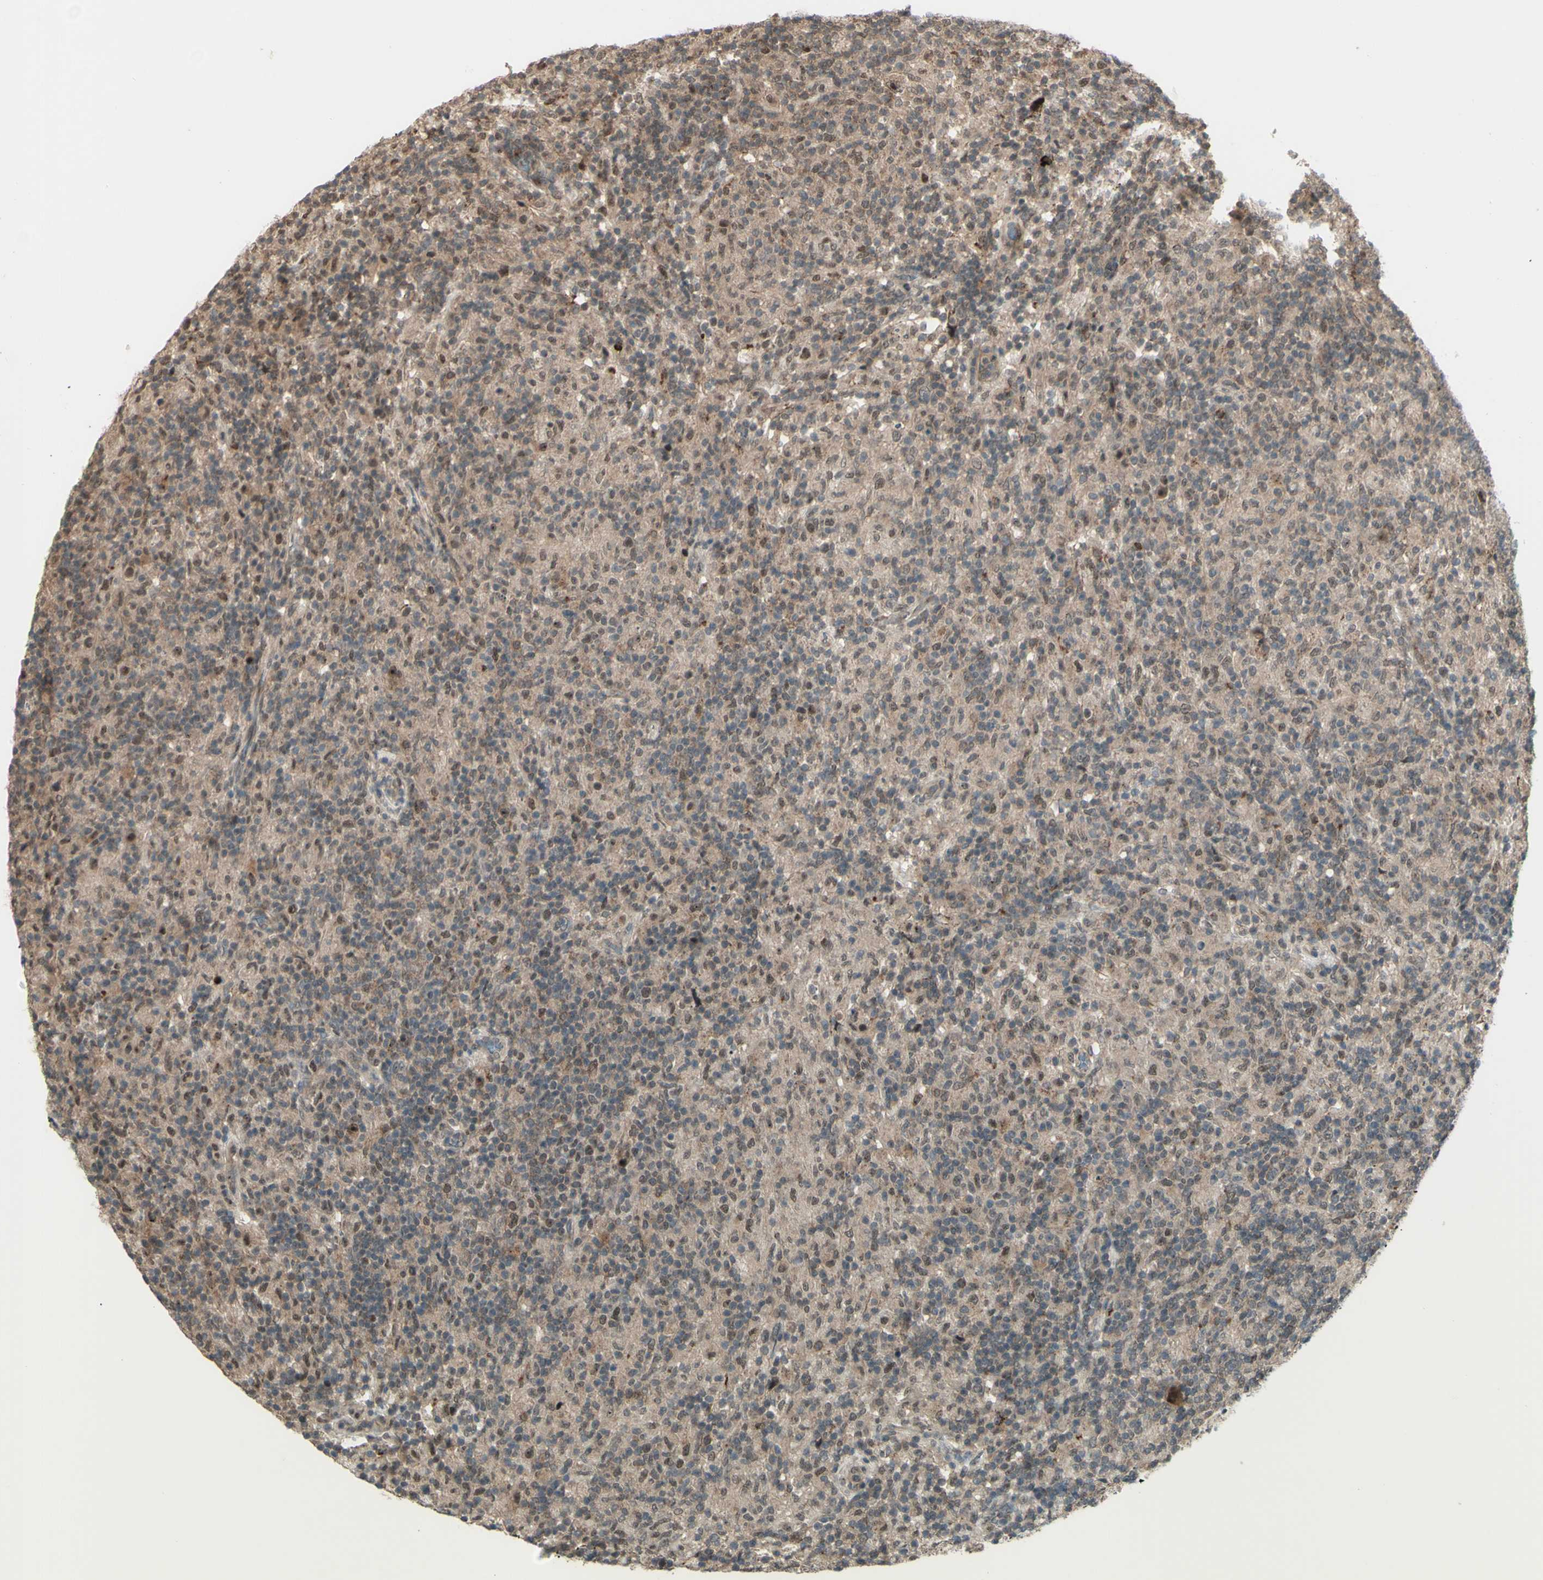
{"staining": {"intensity": "strong", "quantity": ">75%", "location": "nuclear"}, "tissue": "lymphoma", "cell_type": "Tumor cells", "image_type": "cancer", "snomed": [{"axis": "morphology", "description": "Hodgkin's disease, NOS"}, {"axis": "topography", "description": "Lymph node"}], "caption": "Lymphoma stained for a protein demonstrates strong nuclear positivity in tumor cells.", "gene": "MLF2", "patient": {"sex": "male", "age": 70}}